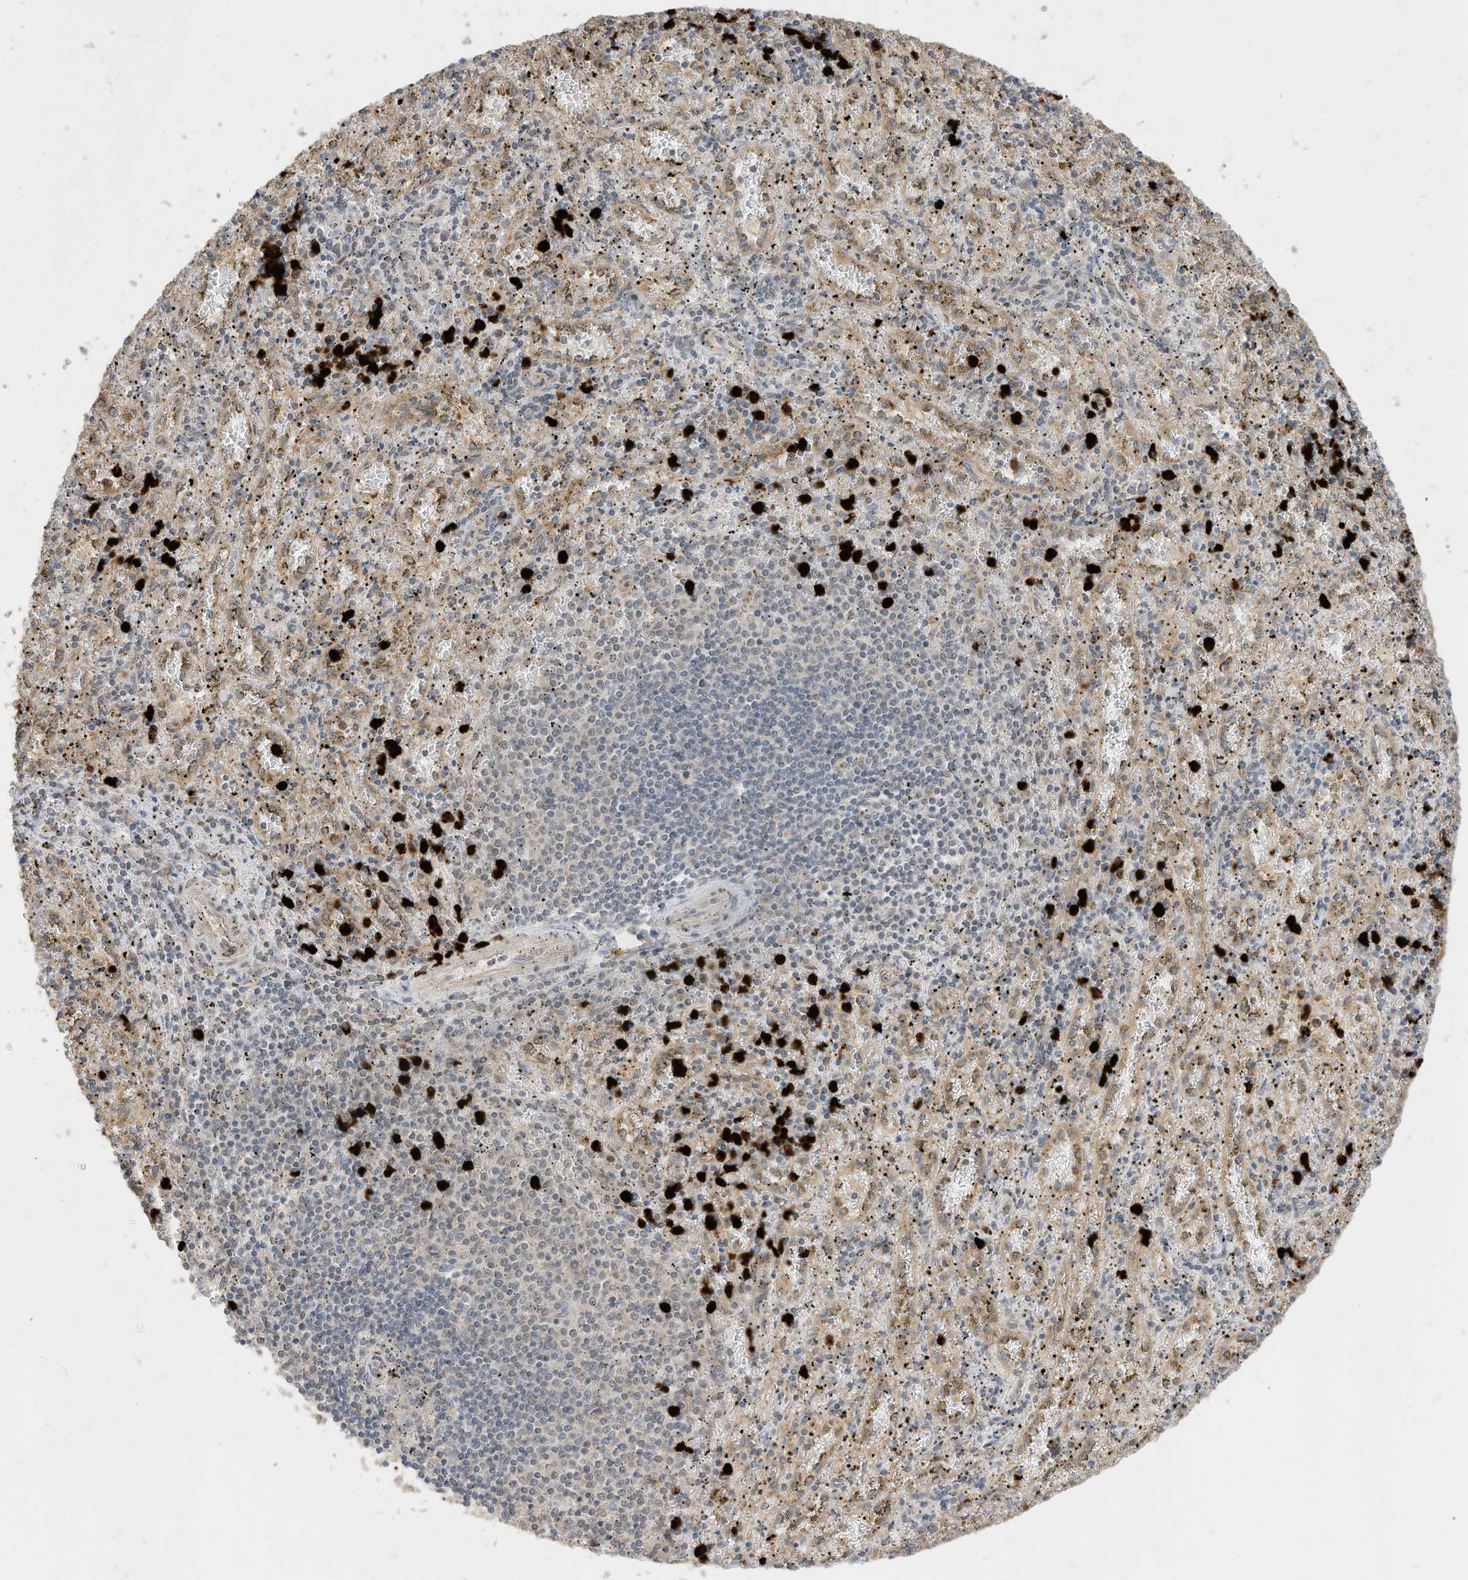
{"staining": {"intensity": "strong", "quantity": "25%-75%", "location": "cytoplasmic/membranous,nuclear"}, "tissue": "spleen", "cell_type": "Cells in red pulp", "image_type": "normal", "snomed": [{"axis": "morphology", "description": "Normal tissue, NOS"}, {"axis": "topography", "description": "Spleen"}], "caption": "A histopathology image of spleen stained for a protein demonstrates strong cytoplasmic/membranous,nuclear brown staining in cells in red pulp. (brown staining indicates protein expression, while blue staining denotes nuclei).", "gene": "CNKSR1", "patient": {"sex": "male", "age": 11}}